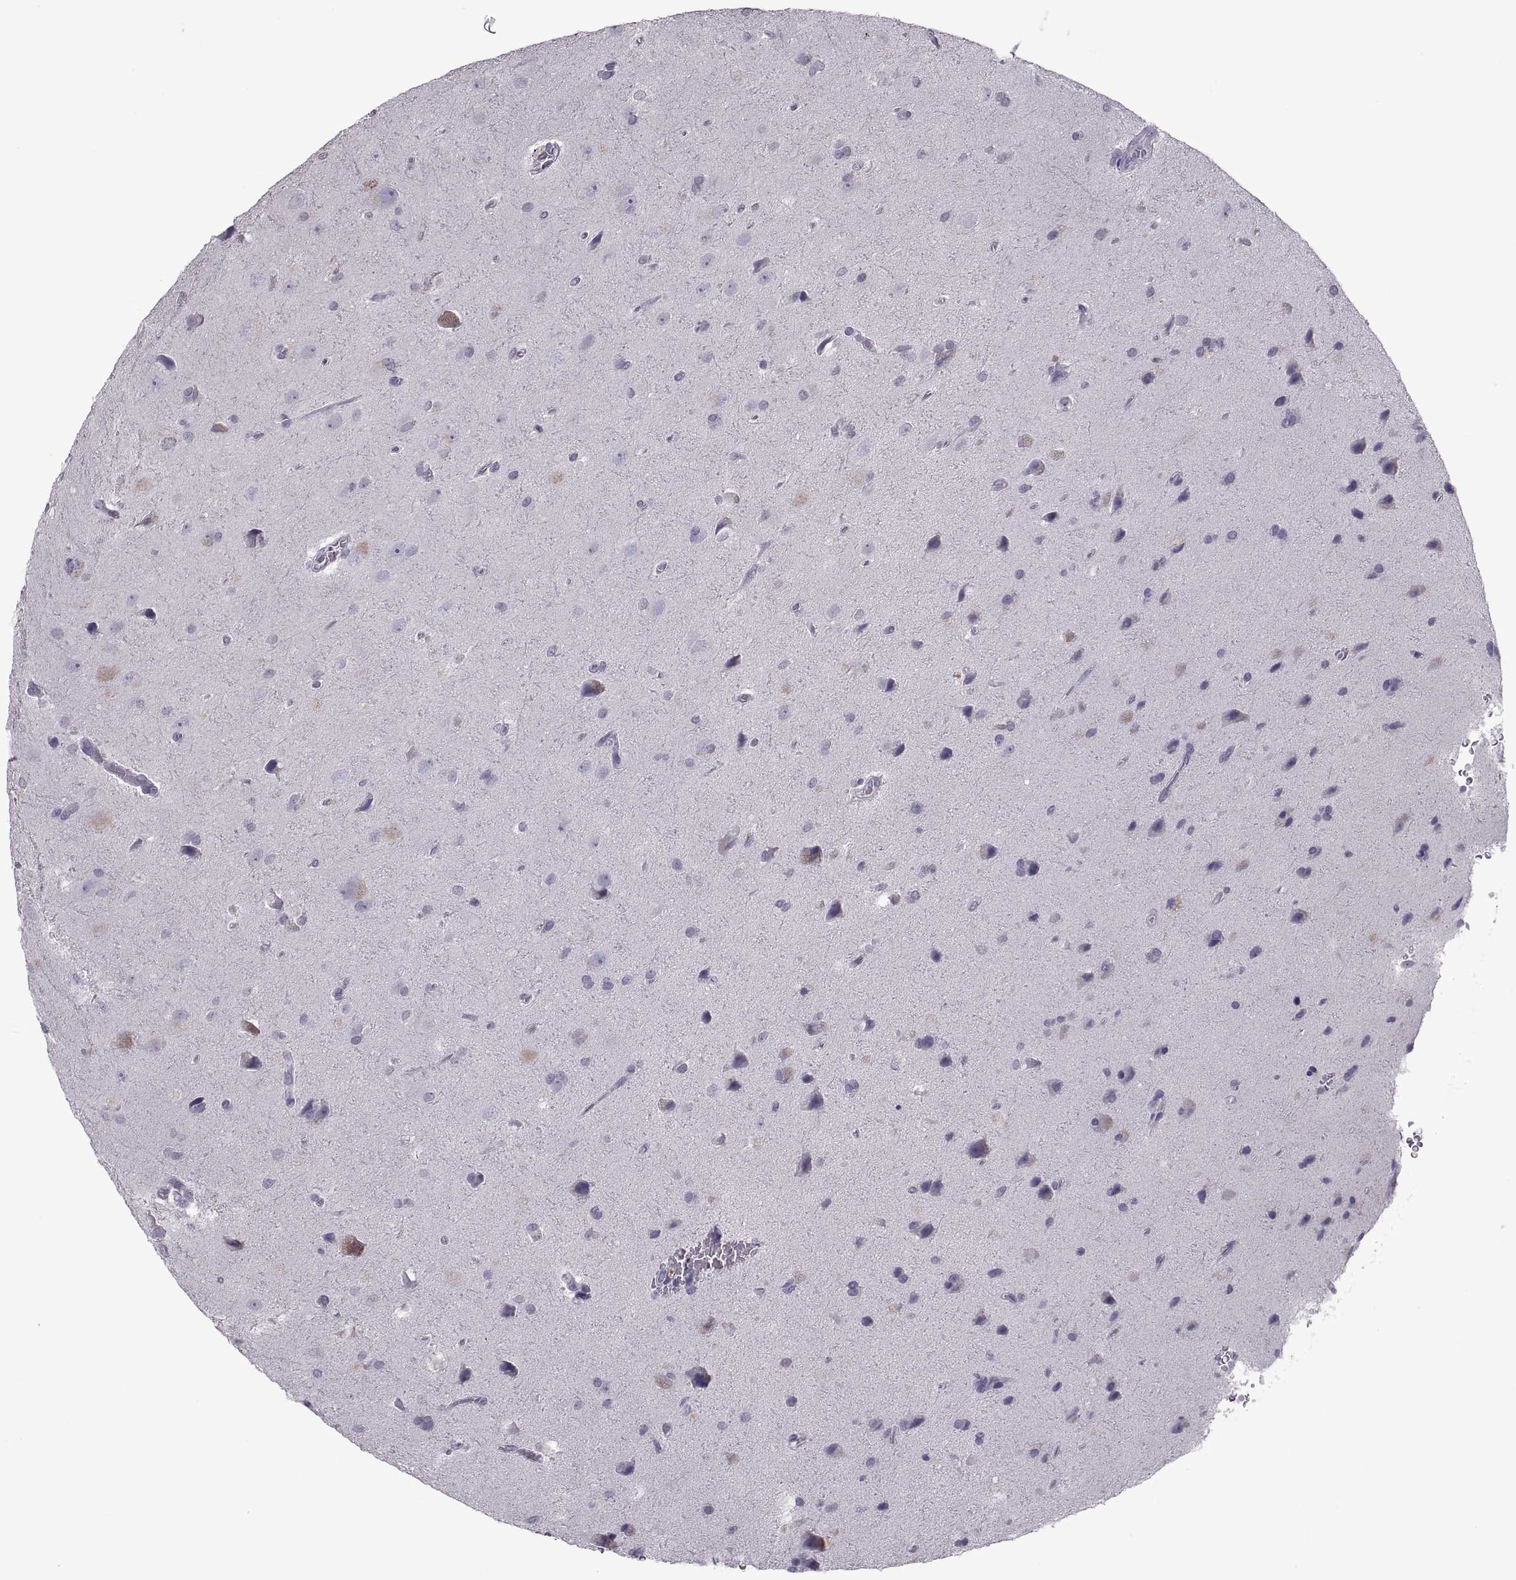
{"staining": {"intensity": "negative", "quantity": "none", "location": "none"}, "tissue": "glioma", "cell_type": "Tumor cells", "image_type": "cancer", "snomed": [{"axis": "morphology", "description": "Glioma, malignant, Low grade"}, {"axis": "topography", "description": "Brain"}], "caption": "Photomicrograph shows no protein positivity in tumor cells of glioma tissue.", "gene": "PDZRN4", "patient": {"sex": "male", "age": 58}}